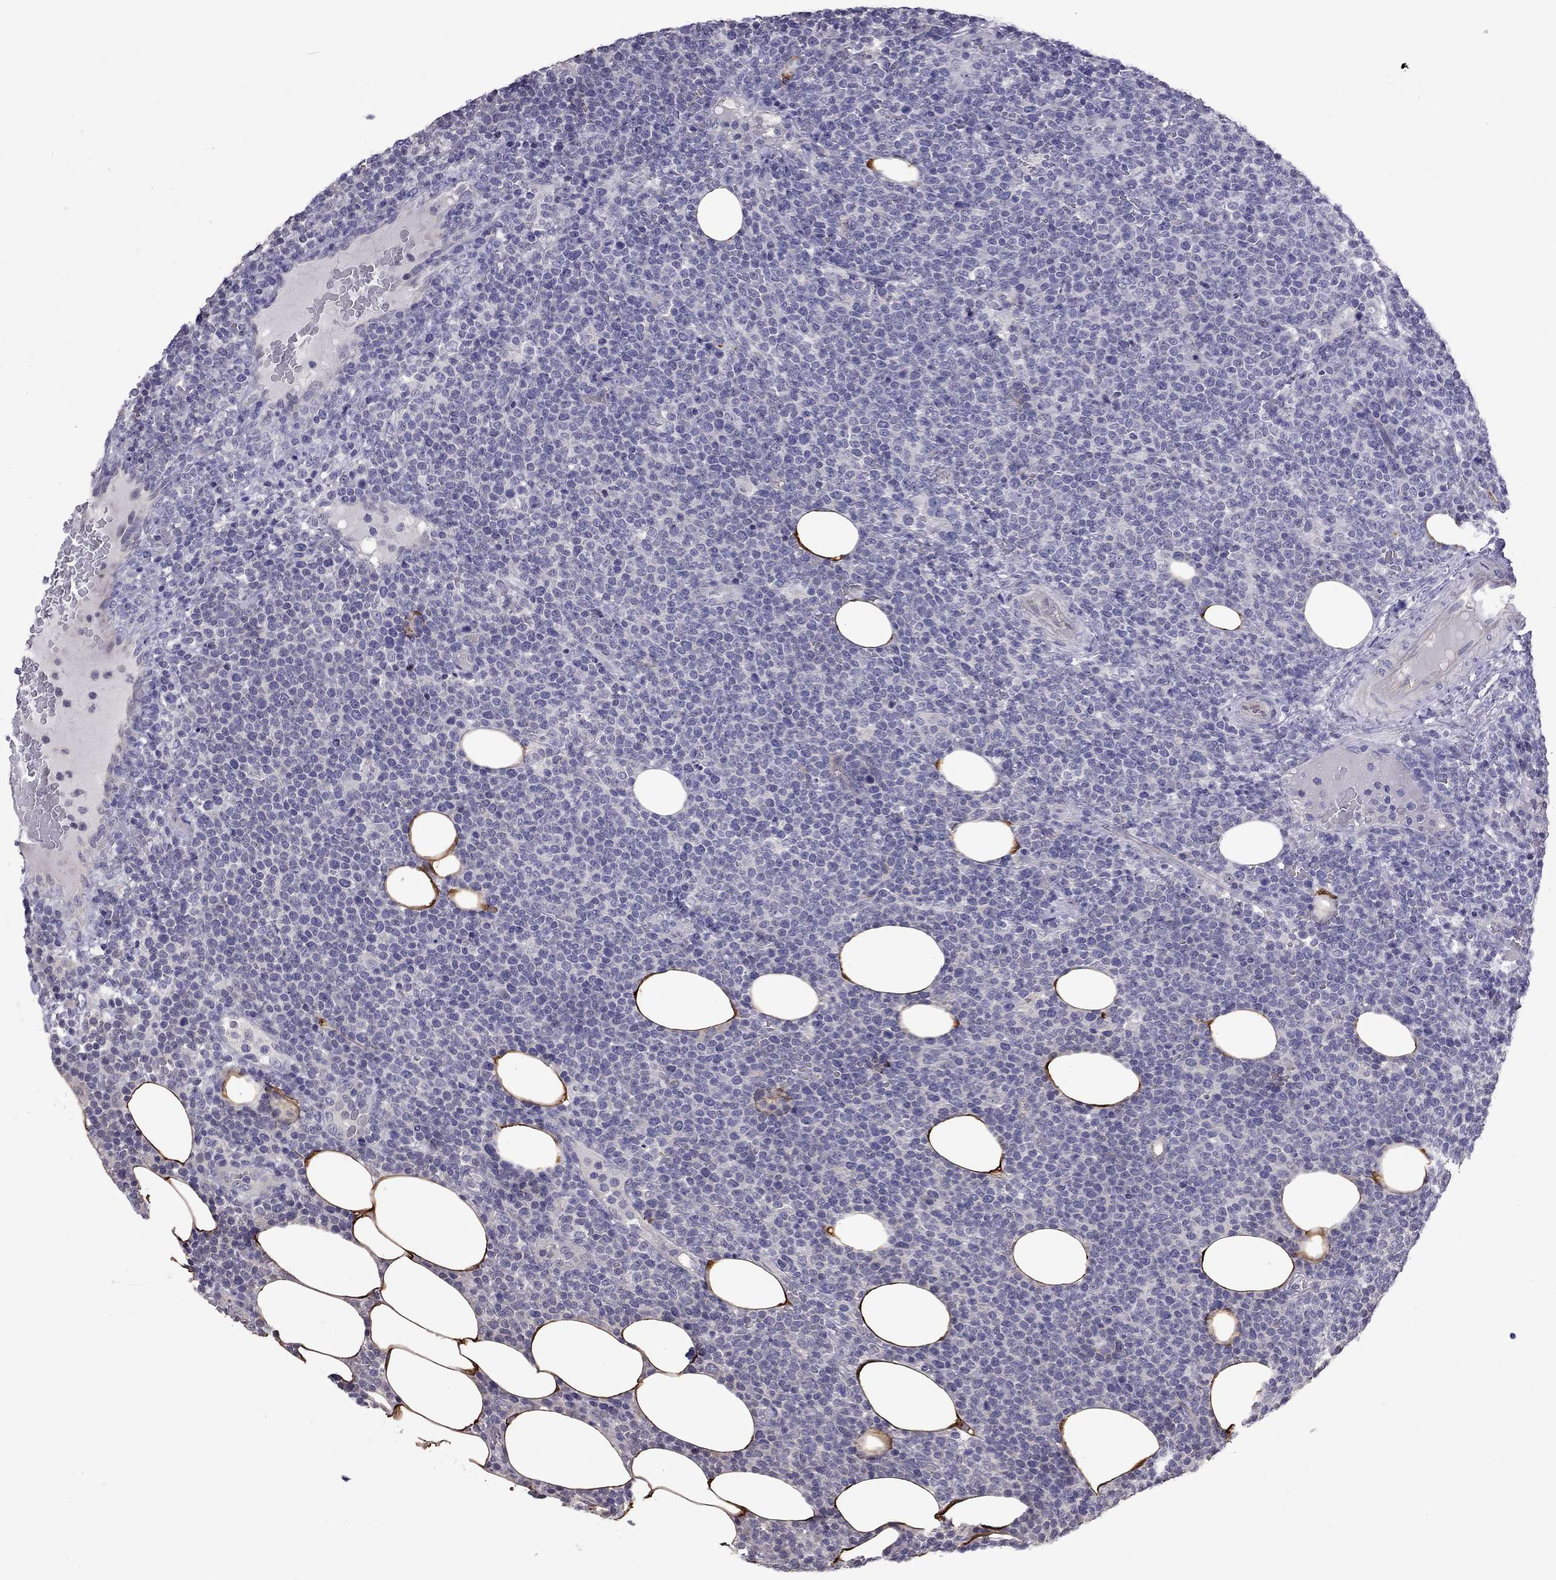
{"staining": {"intensity": "negative", "quantity": "none", "location": "none"}, "tissue": "lymphoma", "cell_type": "Tumor cells", "image_type": "cancer", "snomed": [{"axis": "morphology", "description": "Malignant lymphoma, non-Hodgkin's type, High grade"}, {"axis": "topography", "description": "Lymph node"}], "caption": "A histopathology image of high-grade malignant lymphoma, non-Hodgkin's type stained for a protein exhibits no brown staining in tumor cells.", "gene": "FEZ1", "patient": {"sex": "male", "age": 61}}